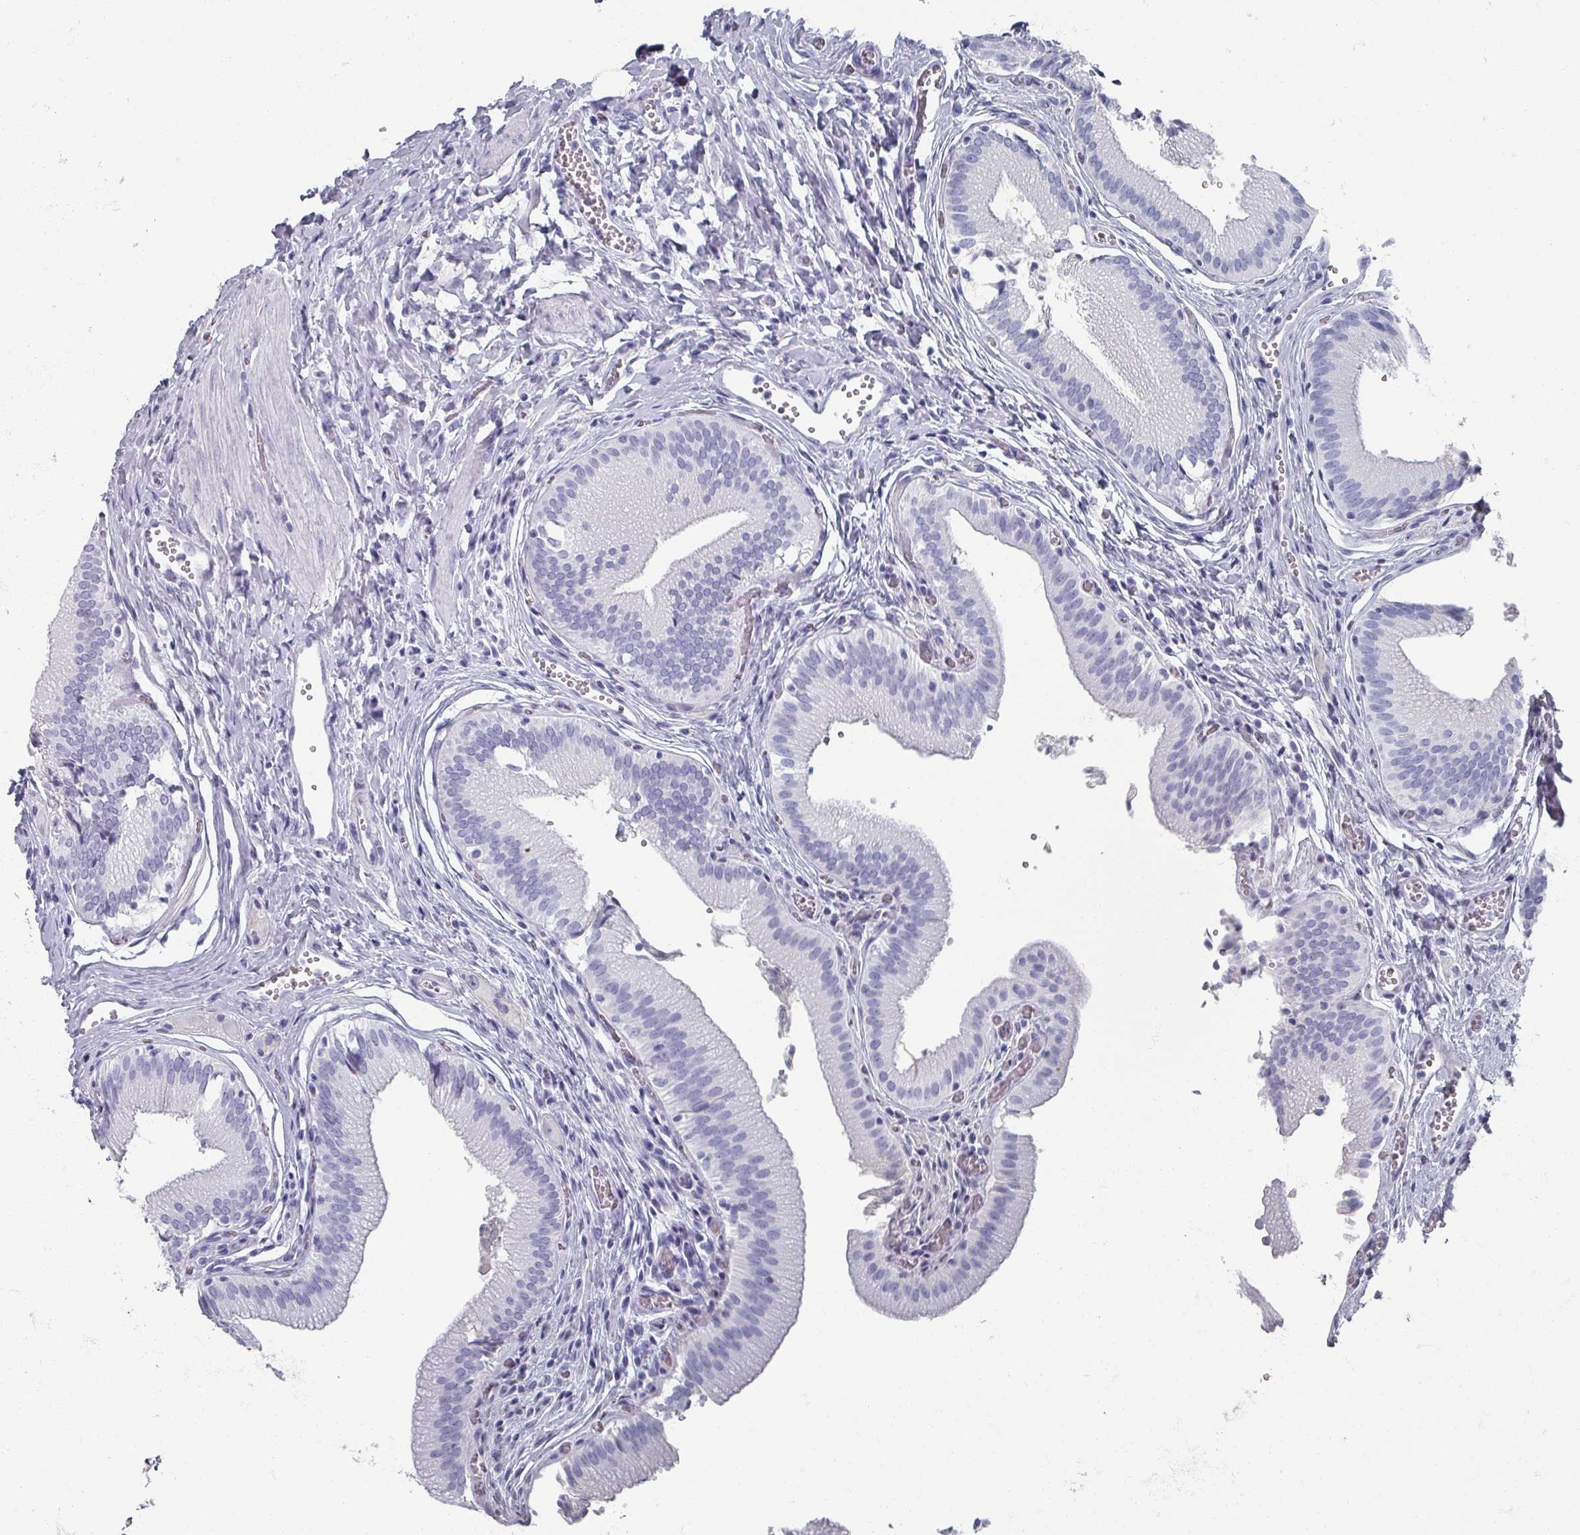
{"staining": {"intensity": "negative", "quantity": "none", "location": "none"}, "tissue": "gallbladder", "cell_type": "Glandular cells", "image_type": "normal", "snomed": [{"axis": "morphology", "description": "Normal tissue, NOS"}, {"axis": "topography", "description": "Gallbladder"}, {"axis": "topography", "description": "Peripheral nerve tissue"}], "caption": "High power microscopy image of an immunohistochemistry histopathology image of unremarkable gallbladder, revealing no significant staining in glandular cells.", "gene": "OMG", "patient": {"sex": "male", "age": 17}}